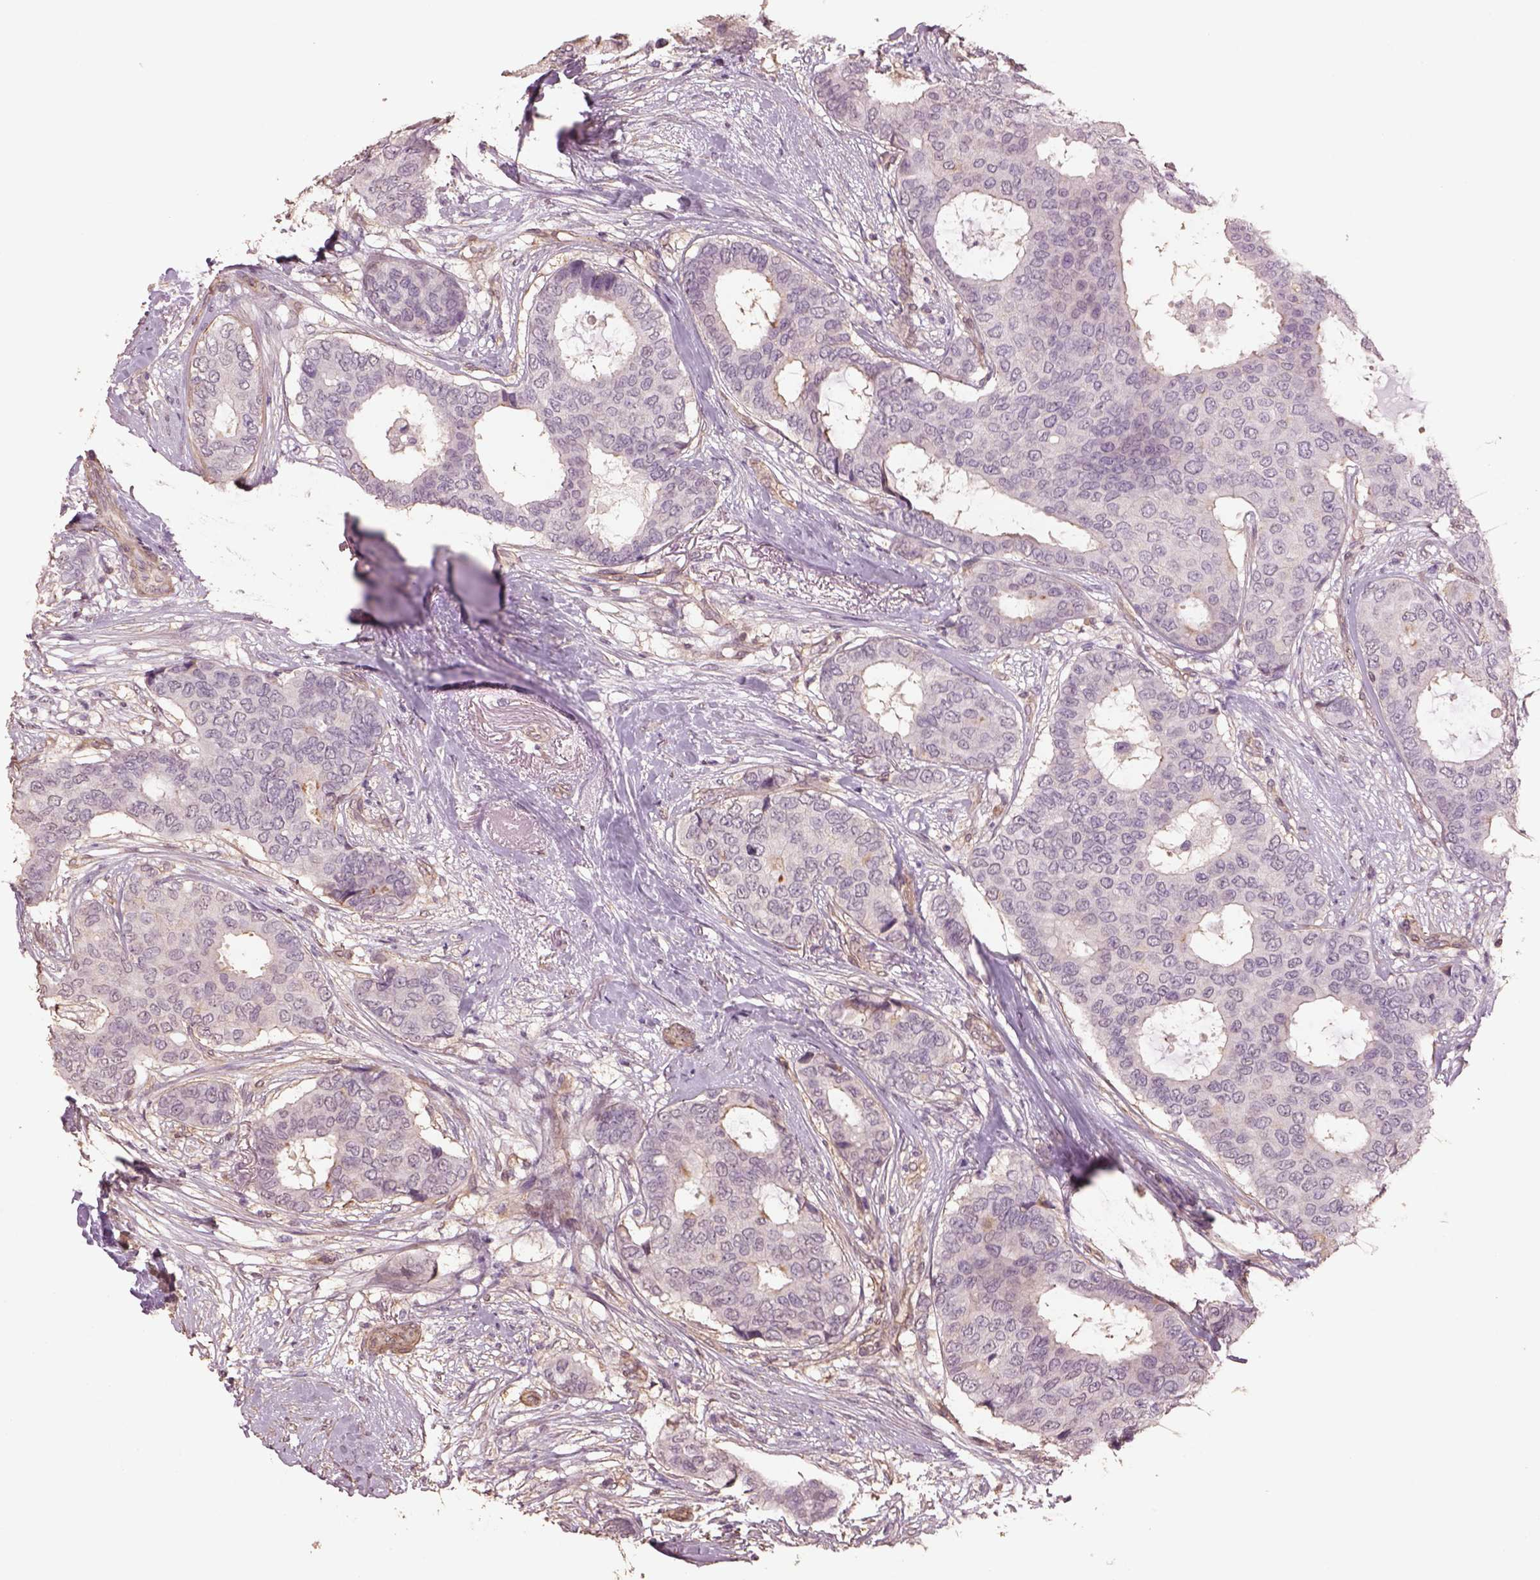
{"staining": {"intensity": "negative", "quantity": "none", "location": "none"}, "tissue": "breast cancer", "cell_type": "Tumor cells", "image_type": "cancer", "snomed": [{"axis": "morphology", "description": "Duct carcinoma"}, {"axis": "topography", "description": "Breast"}], "caption": "This is a image of immunohistochemistry (IHC) staining of breast cancer (infiltrating ductal carcinoma), which shows no expression in tumor cells. (Brightfield microscopy of DAB (3,3'-diaminobenzidine) immunohistochemistry at high magnification).", "gene": "LIN7A", "patient": {"sex": "female", "age": 75}}